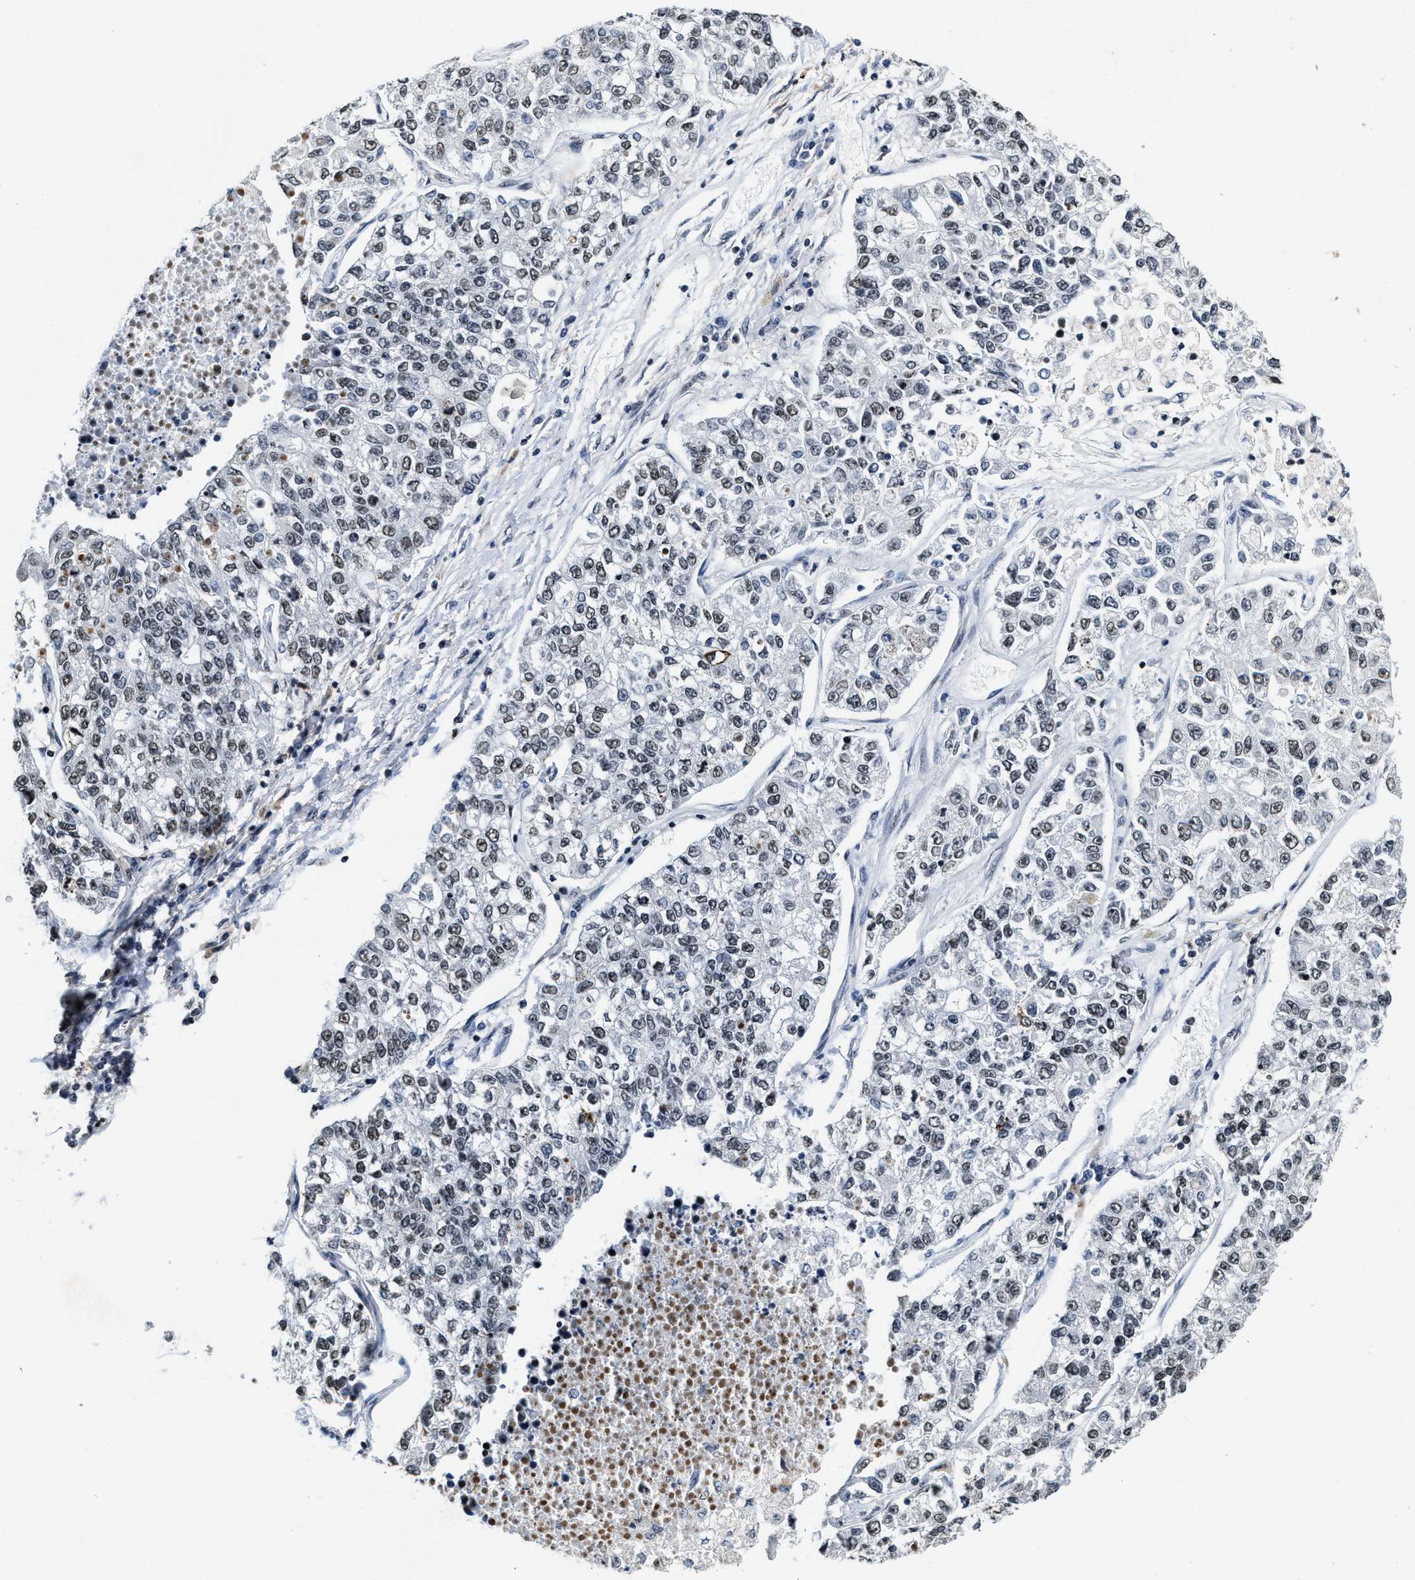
{"staining": {"intensity": "weak", "quantity": "25%-75%", "location": "nuclear"}, "tissue": "lung cancer", "cell_type": "Tumor cells", "image_type": "cancer", "snomed": [{"axis": "morphology", "description": "Adenocarcinoma, NOS"}, {"axis": "topography", "description": "Lung"}], "caption": "Immunohistochemistry (IHC) of human adenocarcinoma (lung) demonstrates low levels of weak nuclear positivity in approximately 25%-75% of tumor cells.", "gene": "SUPT16H", "patient": {"sex": "male", "age": 49}}